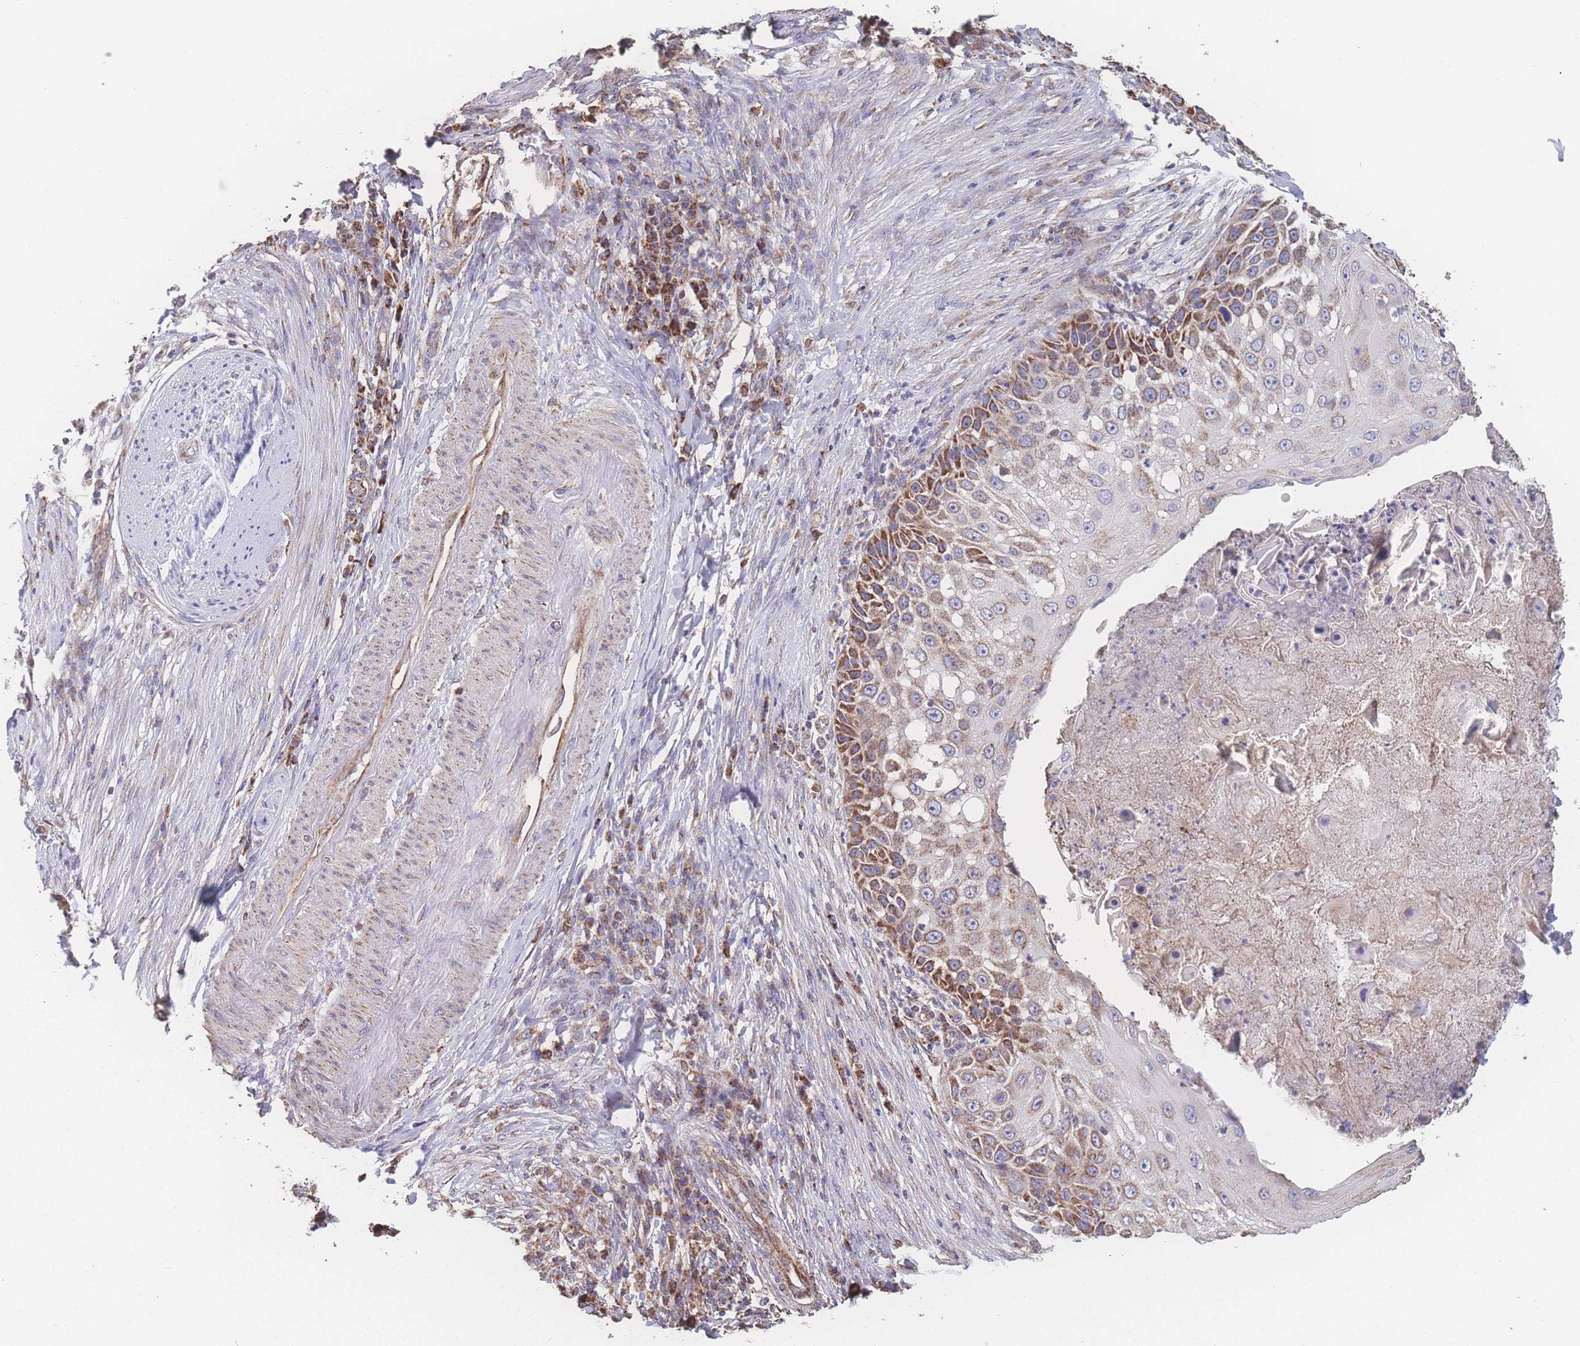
{"staining": {"intensity": "moderate", "quantity": "<25%", "location": "cytoplasmic/membranous"}, "tissue": "skin cancer", "cell_type": "Tumor cells", "image_type": "cancer", "snomed": [{"axis": "morphology", "description": "Squamous cell carcinoma, NOS"}, {"axis": "topography", "description": "Skin"}], "caption": "IHC micrograph of neoplastic tissue: human skin squamous cell carcinoma stained using immunohistochemistry (IHC) displays low levels of moderate protein expression localized specifically in the cytoplasmic/membranous of tumor cells, appearing as a cytoplasmic/membranous brown color.", "gene": "SGSM3", "patient": {"sex": "female", "age": 44}}